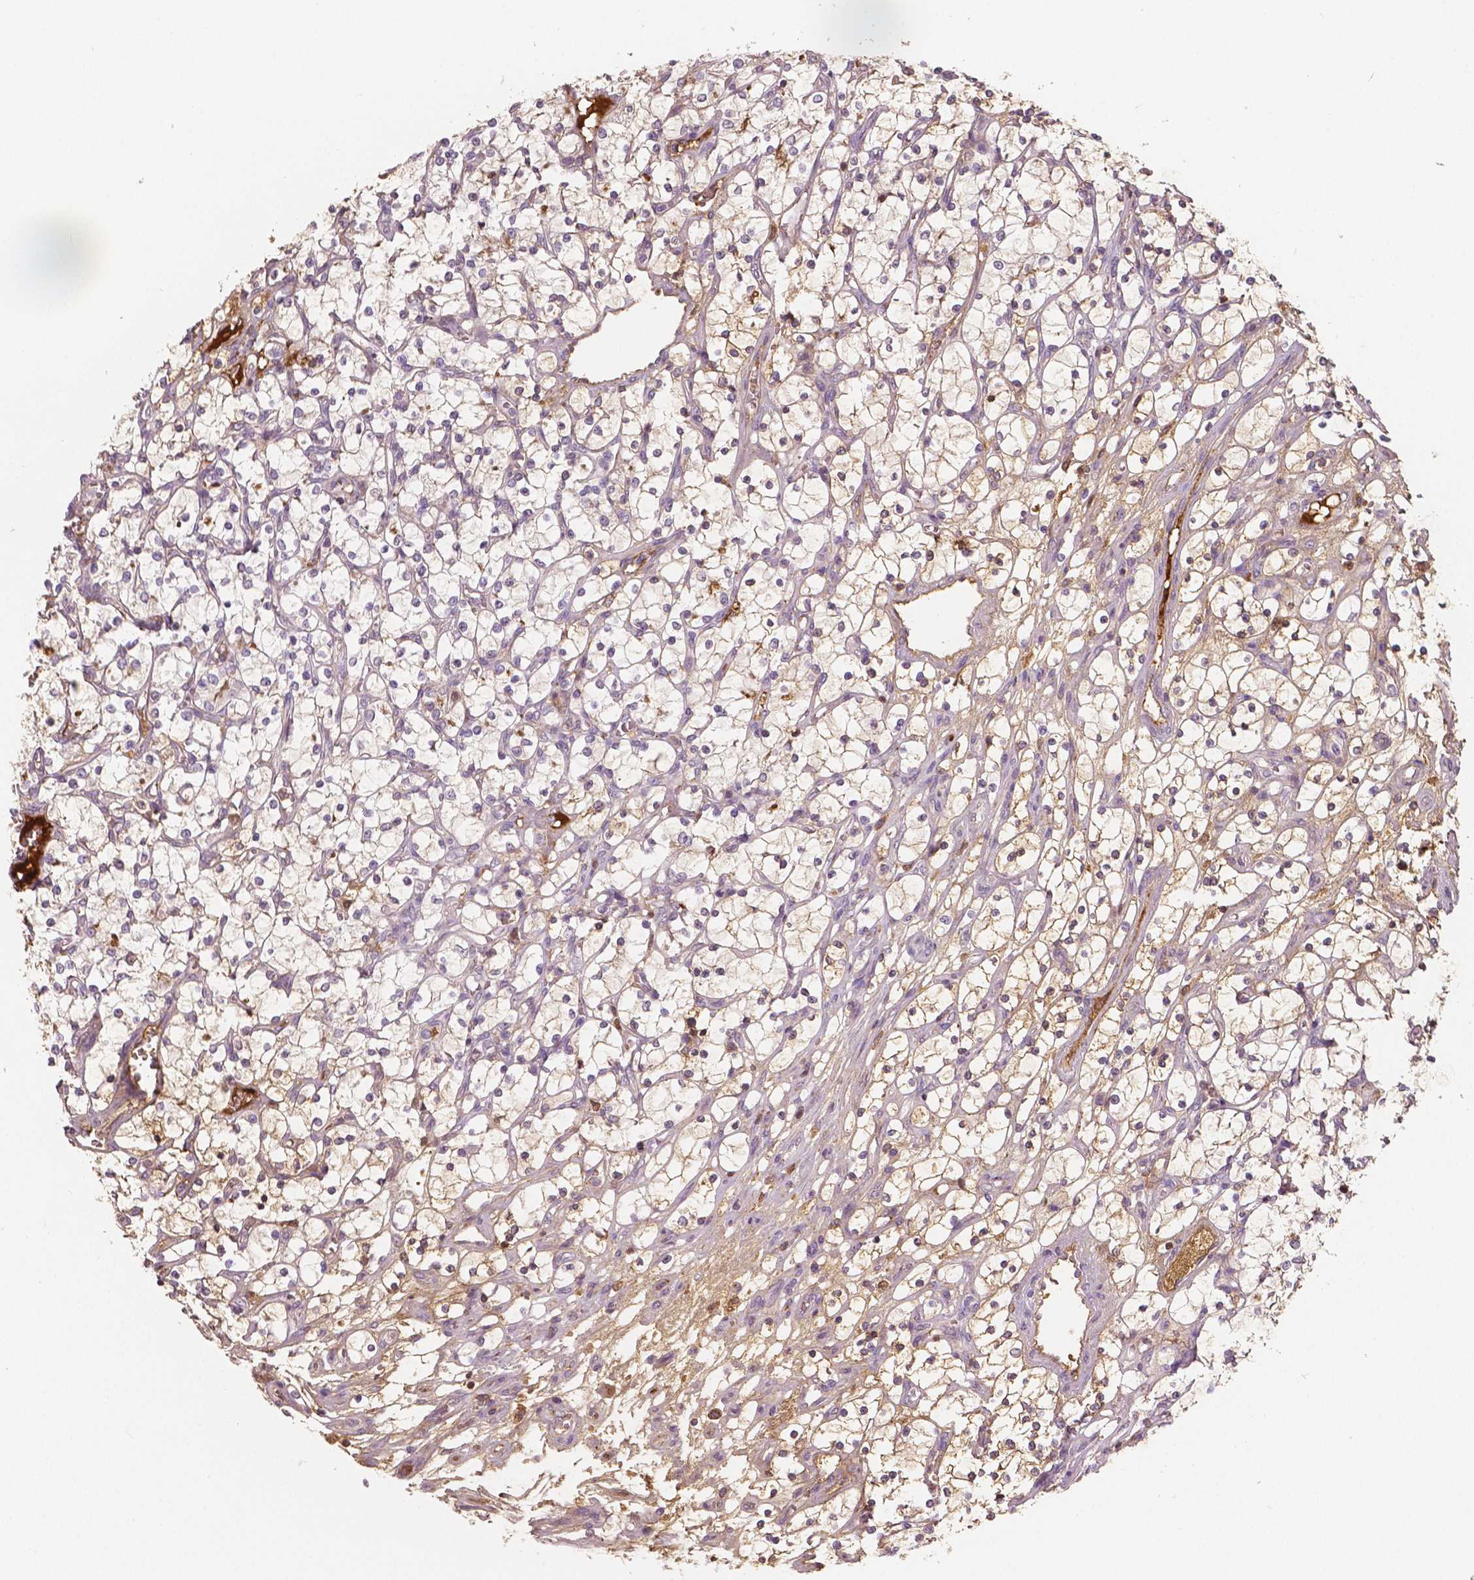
{"staining": {"intensity": "weak", "quantity": "<25%", "location": "cytoplasmic/membranous"}, "tissue": "renal cancer", "cell_type": "Tumor cells", "image_type": "cancer", "snomed": [{"axis": "morphology", "description": "Adenocarcinoma, NOS"}, {"axis": "topography", "description": "Kidney"}], "caption": "Adenocarcinoma (renal) stained for a protein using IHC demonstrates no staining tumor cells.", "gene": "APOA4", "patient": {"sex": "female", "age": 69}}